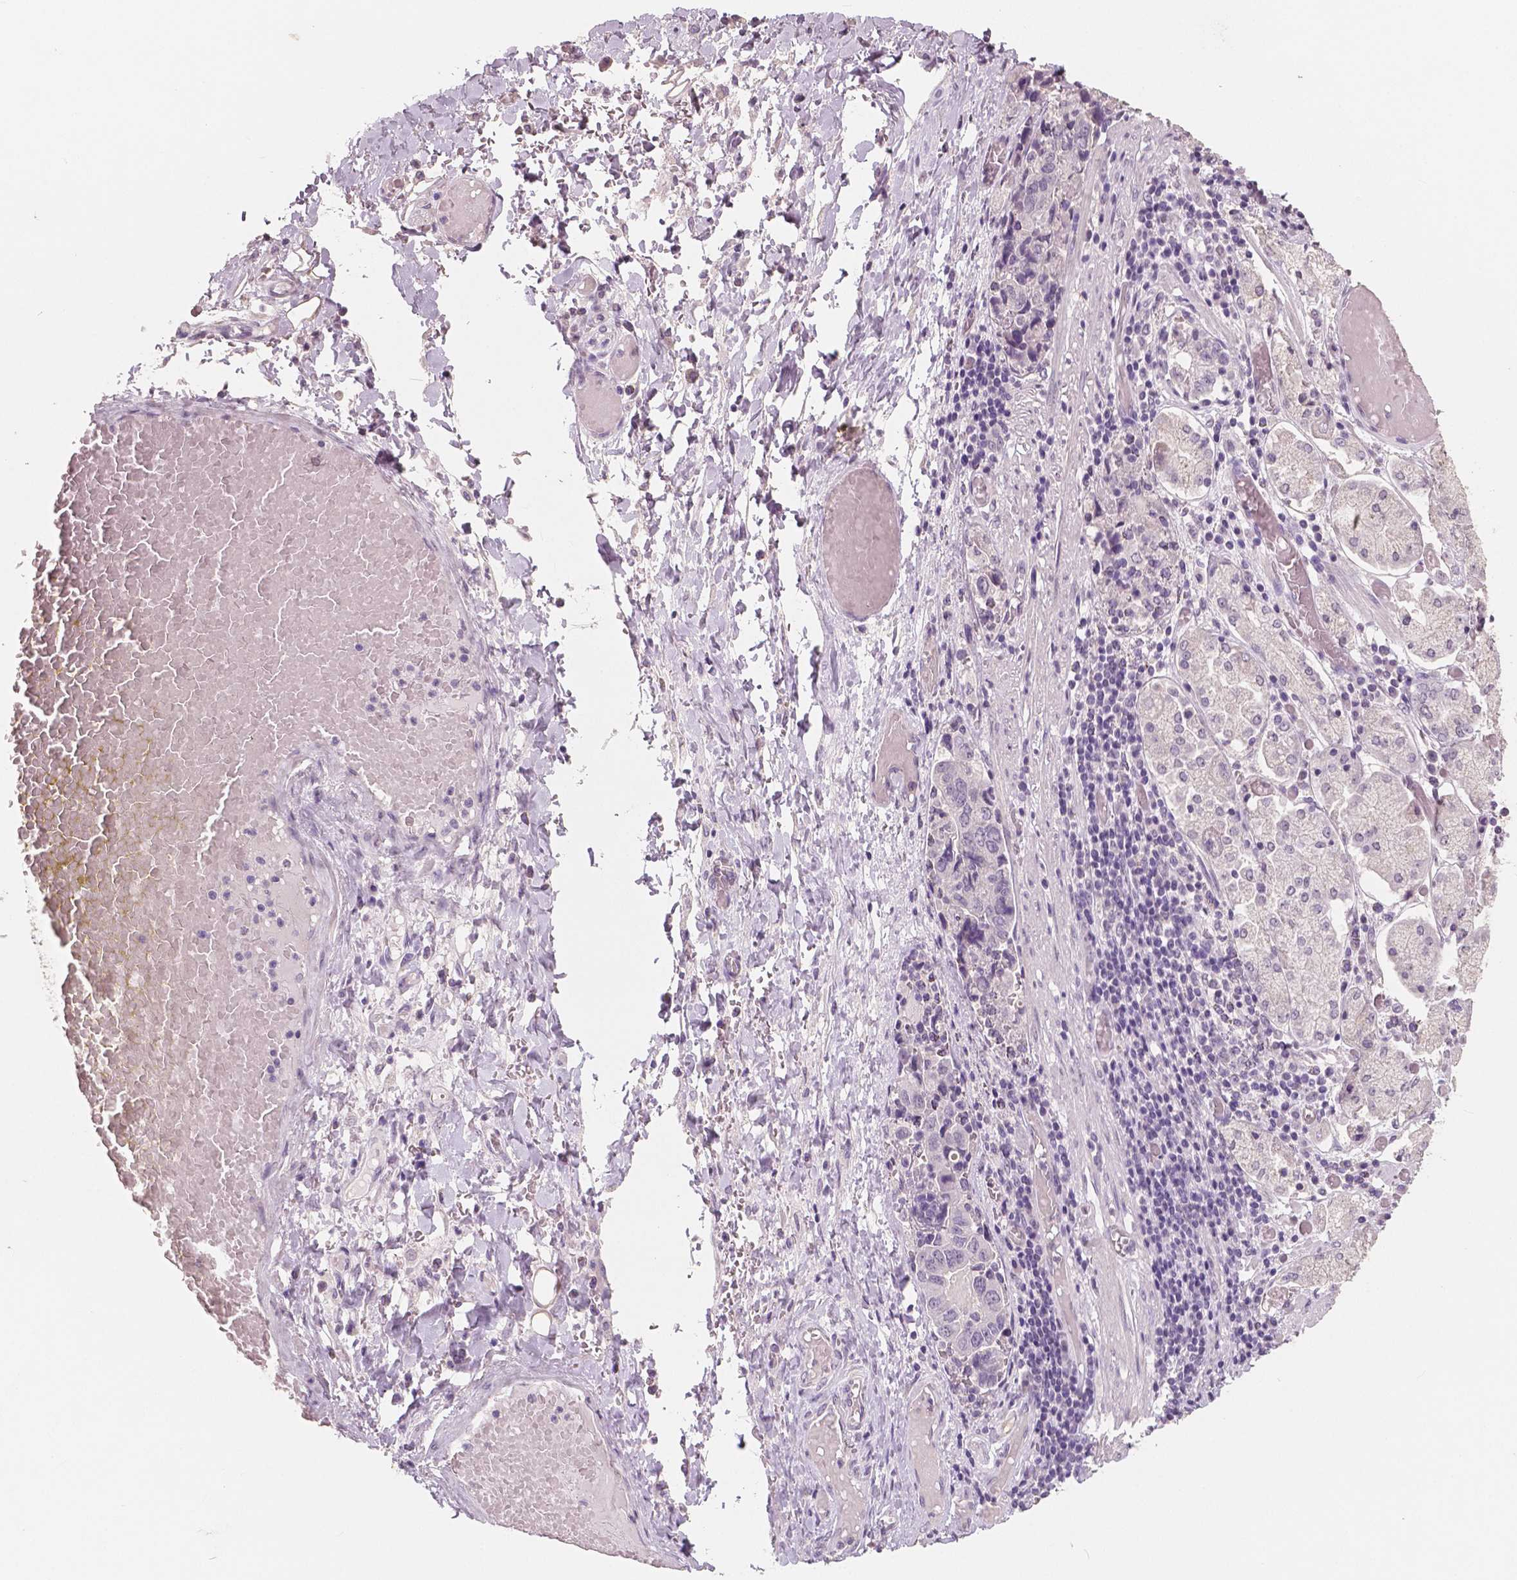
{"staining": {"intensity": "negative", "quantity": "none", "location": "none"}, "tissue": "stomach cancer", "cell_type": "Tumor cells", "image_type": "cancer", "snomed": [{"axis": "morphology", "description": "Adenocarcinoma, NOS"}, {"axis": "topography", "description": "Stomach, upper"}, {"axis": "topography", "description": "Stomach"}], "caption": "Immunohistochemical staining of stomach adenocarcinoma exhibits no significant staining in tumor cells.", "gene": "NECAB1", "patient": {"sex": "male", "age": 62}}